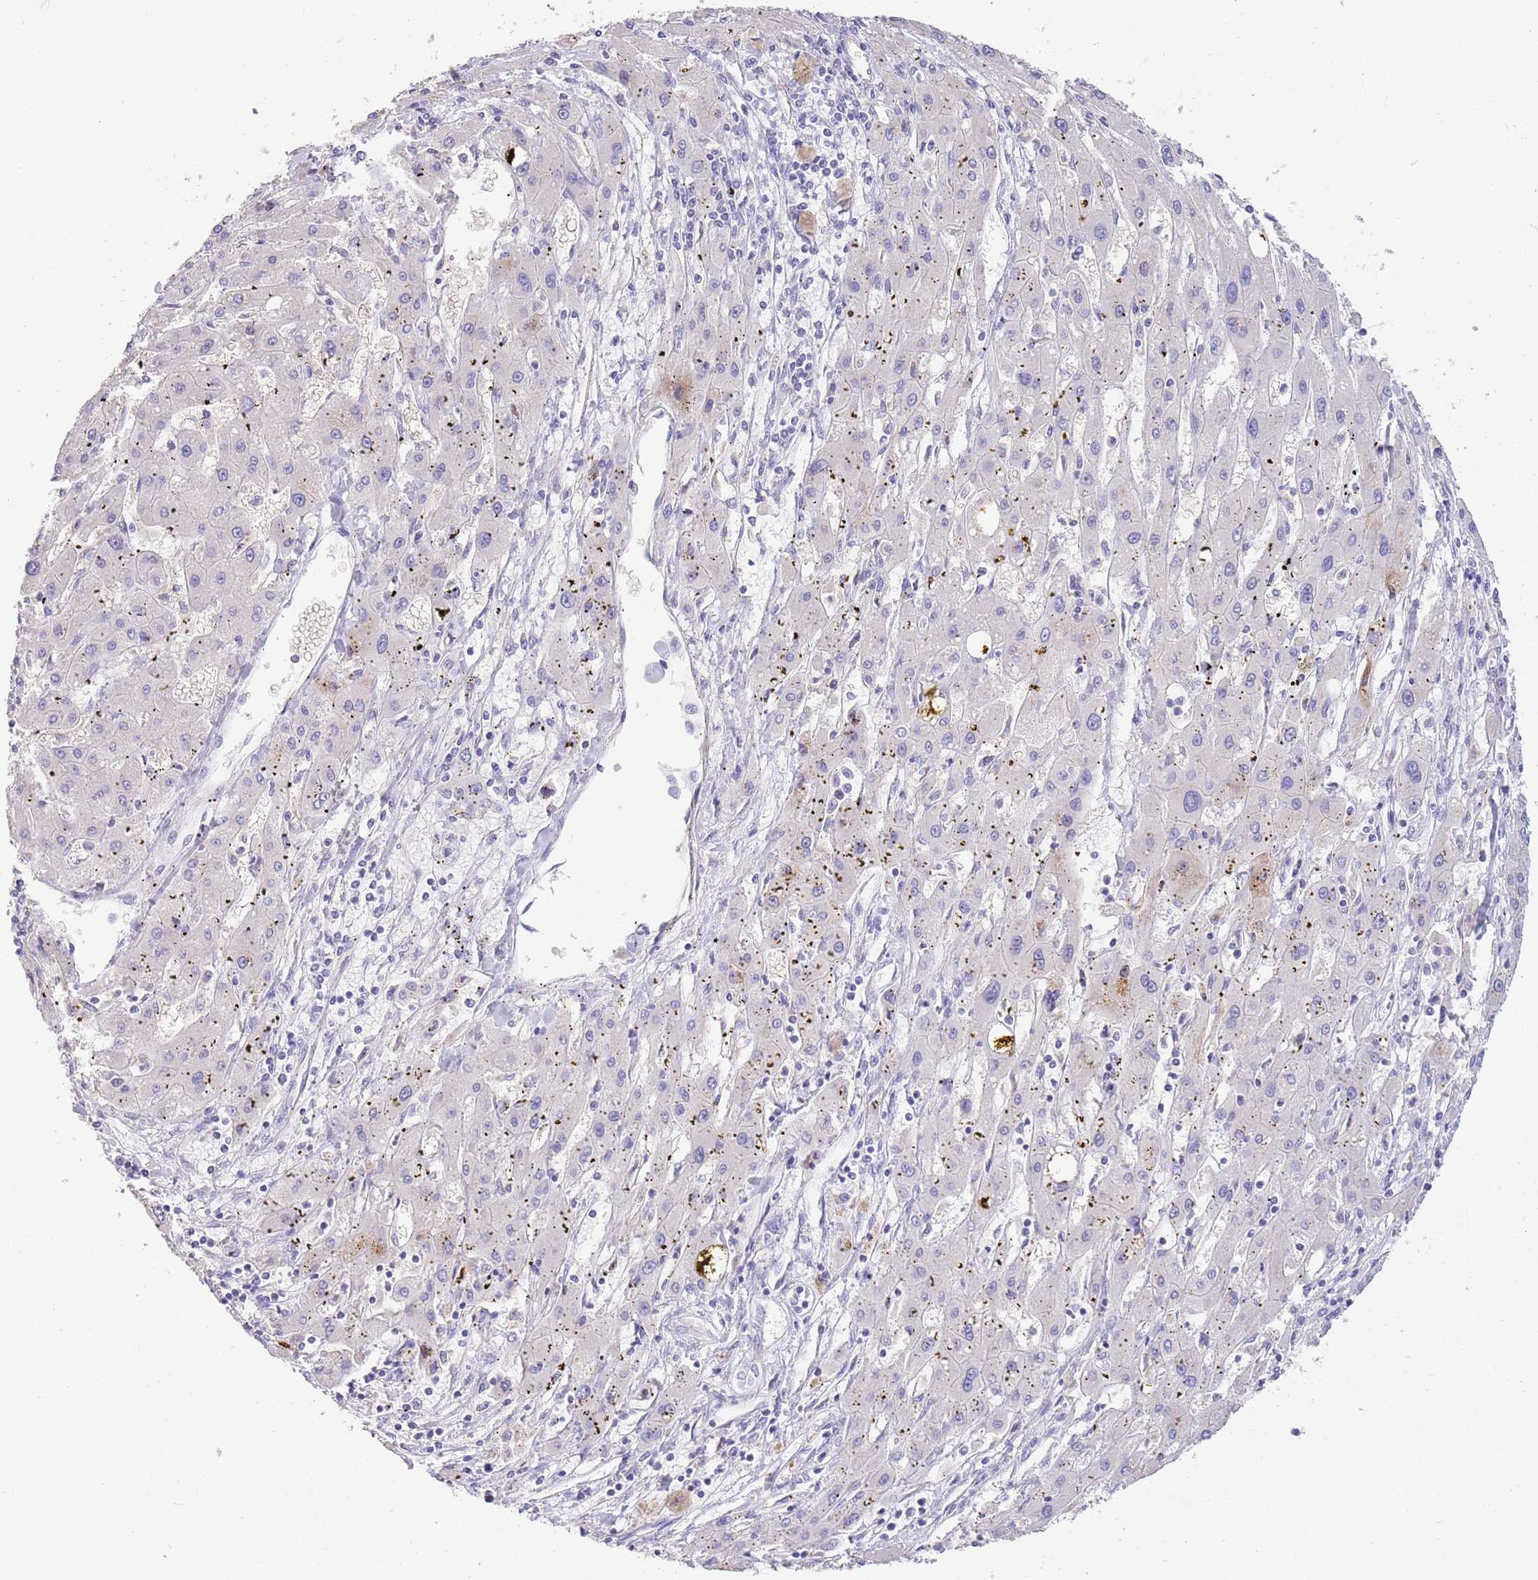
{"staining": {"intensity": "negative", "quantity": "none", "location": "none"}, "tissue": "liver cancer", "cell_type": "Tumor cells", "image_type": "cancer", "snomed": [{"axis": "morphology", "description": "Carcinoma, Hepatocellular, NOS"}, {"axis": "topography", "description": "Liver"}], "caption": "High power microscopy micrograph of an immunohistochemistry micrograph of liver cancer, revealing no significant positivity in tumor cells.", "gene": "SFTPA1", "patient": {"sex": "male", "age": 72}}